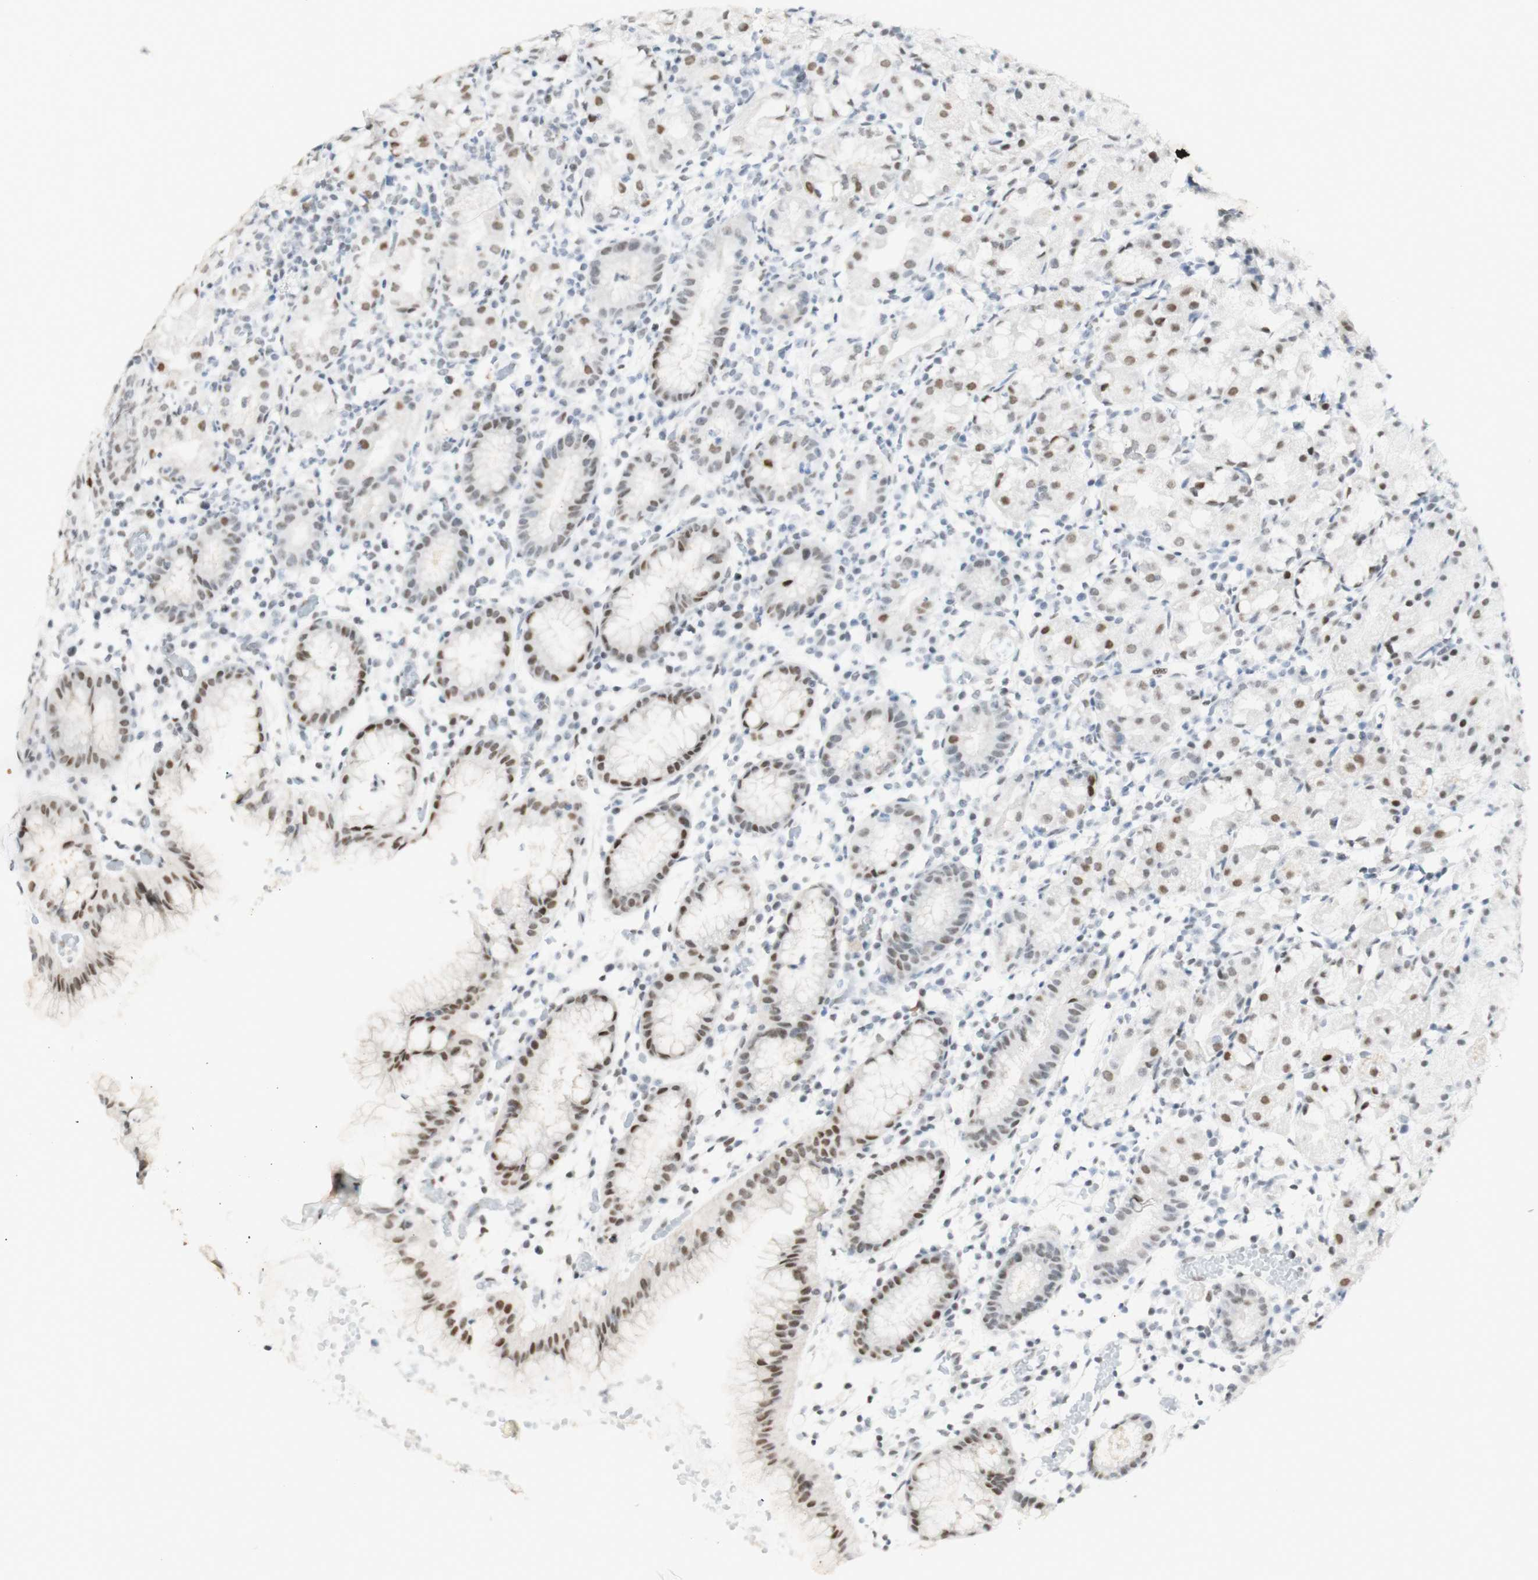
{"staining": {"intensity": "weak", "quantity": "25%-75%", "location": "nuclear"}, "tissue": "stomach", "cell_type": "Glandular cells", "image_type": "normal", "snomed": [{"axis": "morphology", "description": "Normal tissue, NOS"}, {"axis": "topography", "description": "Stomach"}, {"axis": "topography", "description": "Stomach, lower"}], "caption": "Immunohistochemistry (IHC) of normal stomach shows low levels of weak nuclear positivity in about 25%-75% of glandular cells. (DAB (3,3'-diaminobenzidine) IHC, brown staining for protein, blue staining for nuclei).", "gene": "ZMYM6", "patient": {"sex": "female", "age": 75}}